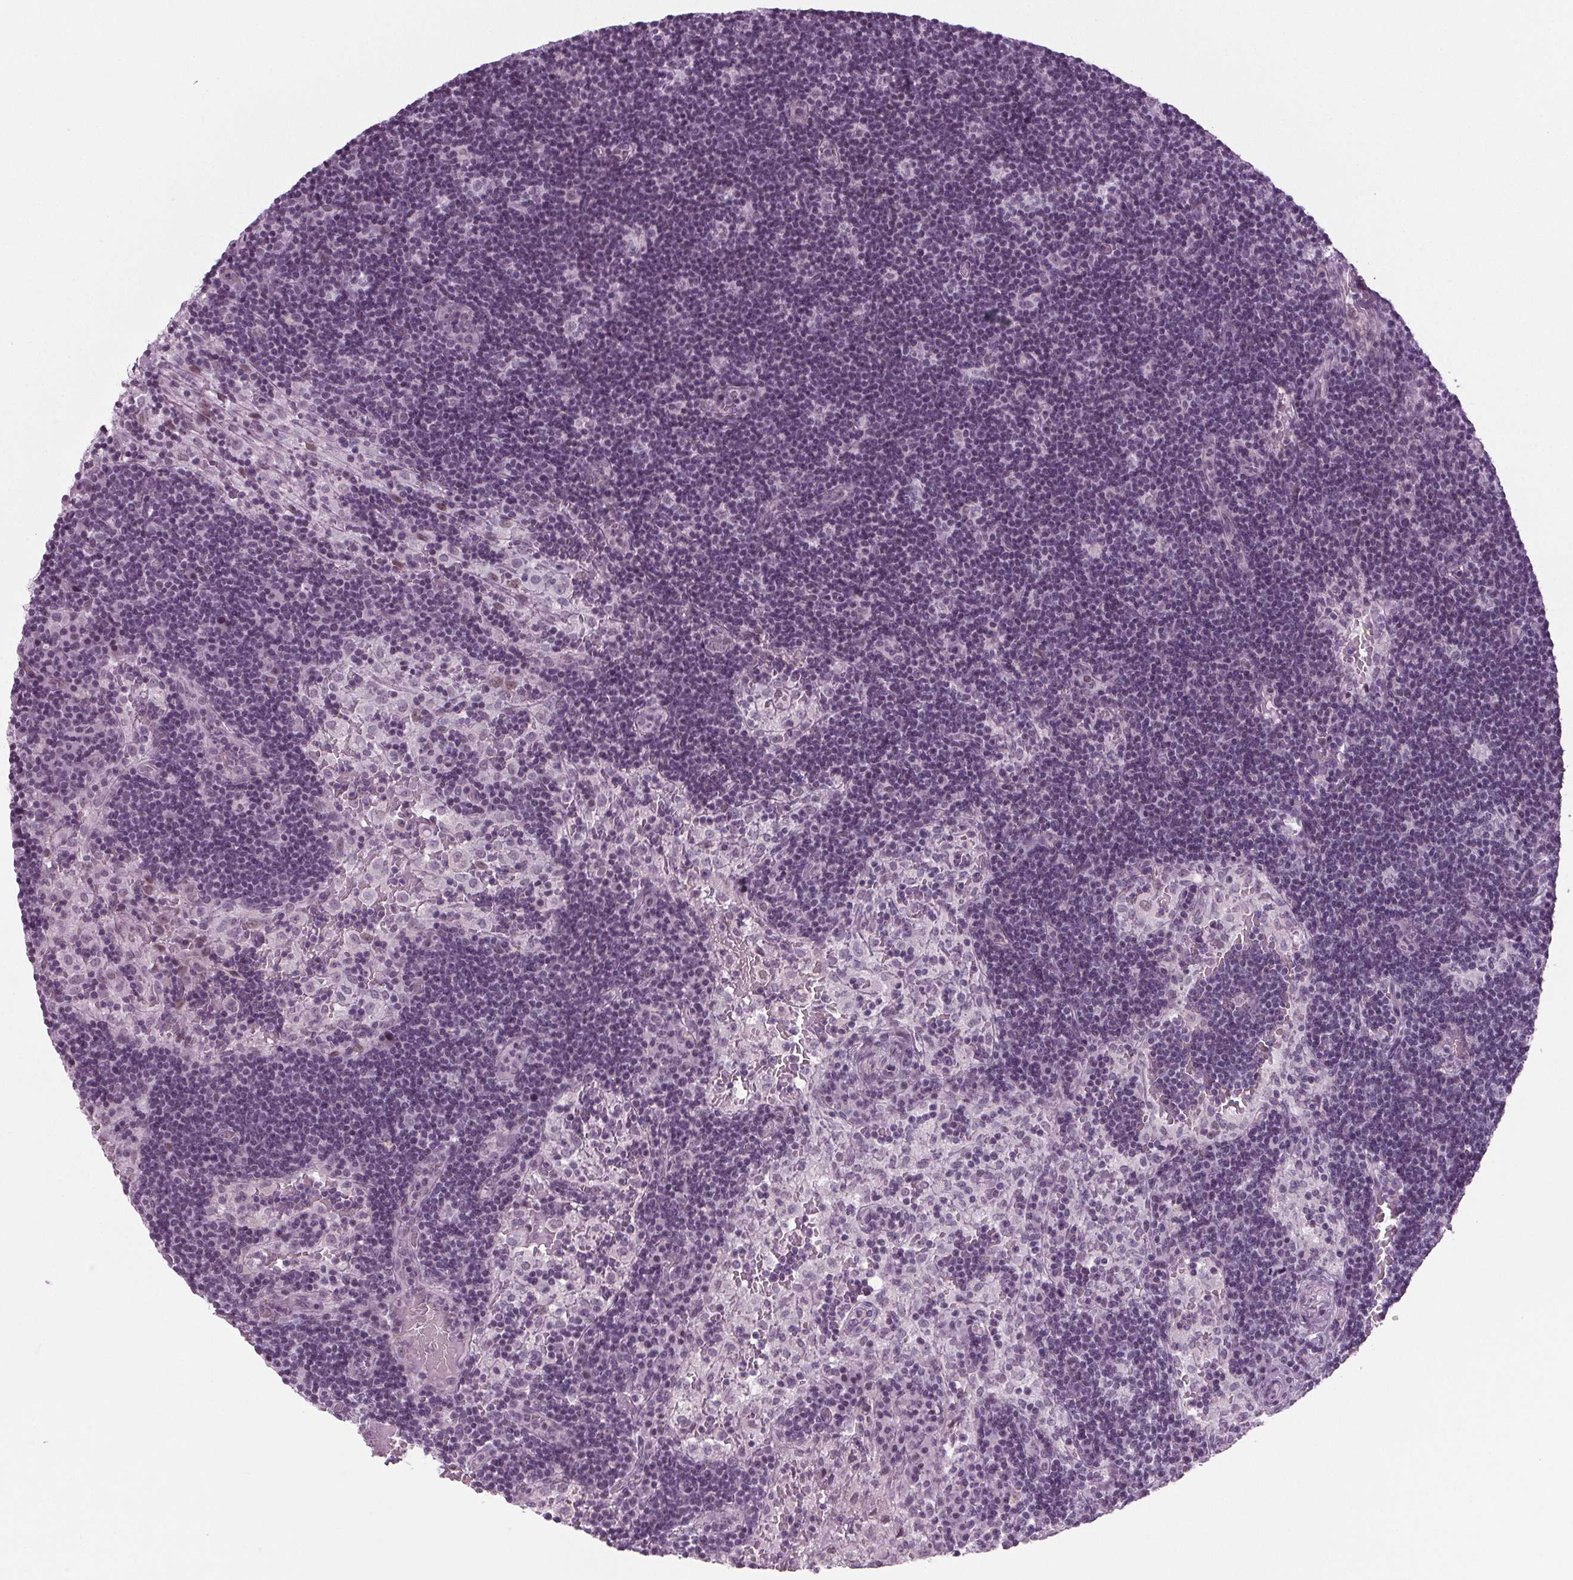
{"staining": {"intensity": "negative", "quantity": "none", "location": "none"}, "tissue": "lymph node", "cell_type": "Non-germinal center cells", "image_type": "normal", "snomed": [{"axis": "morphology", "description": "Normal tissue, NOS"}, {"axis": "topography", "description": "Lymph node"}], "caption": "IHC of benign human lymph node shows no staining in non-germinal center cells.", "gene": "IGF2BP1", "patient": {"sex": "male", "age": 62}}